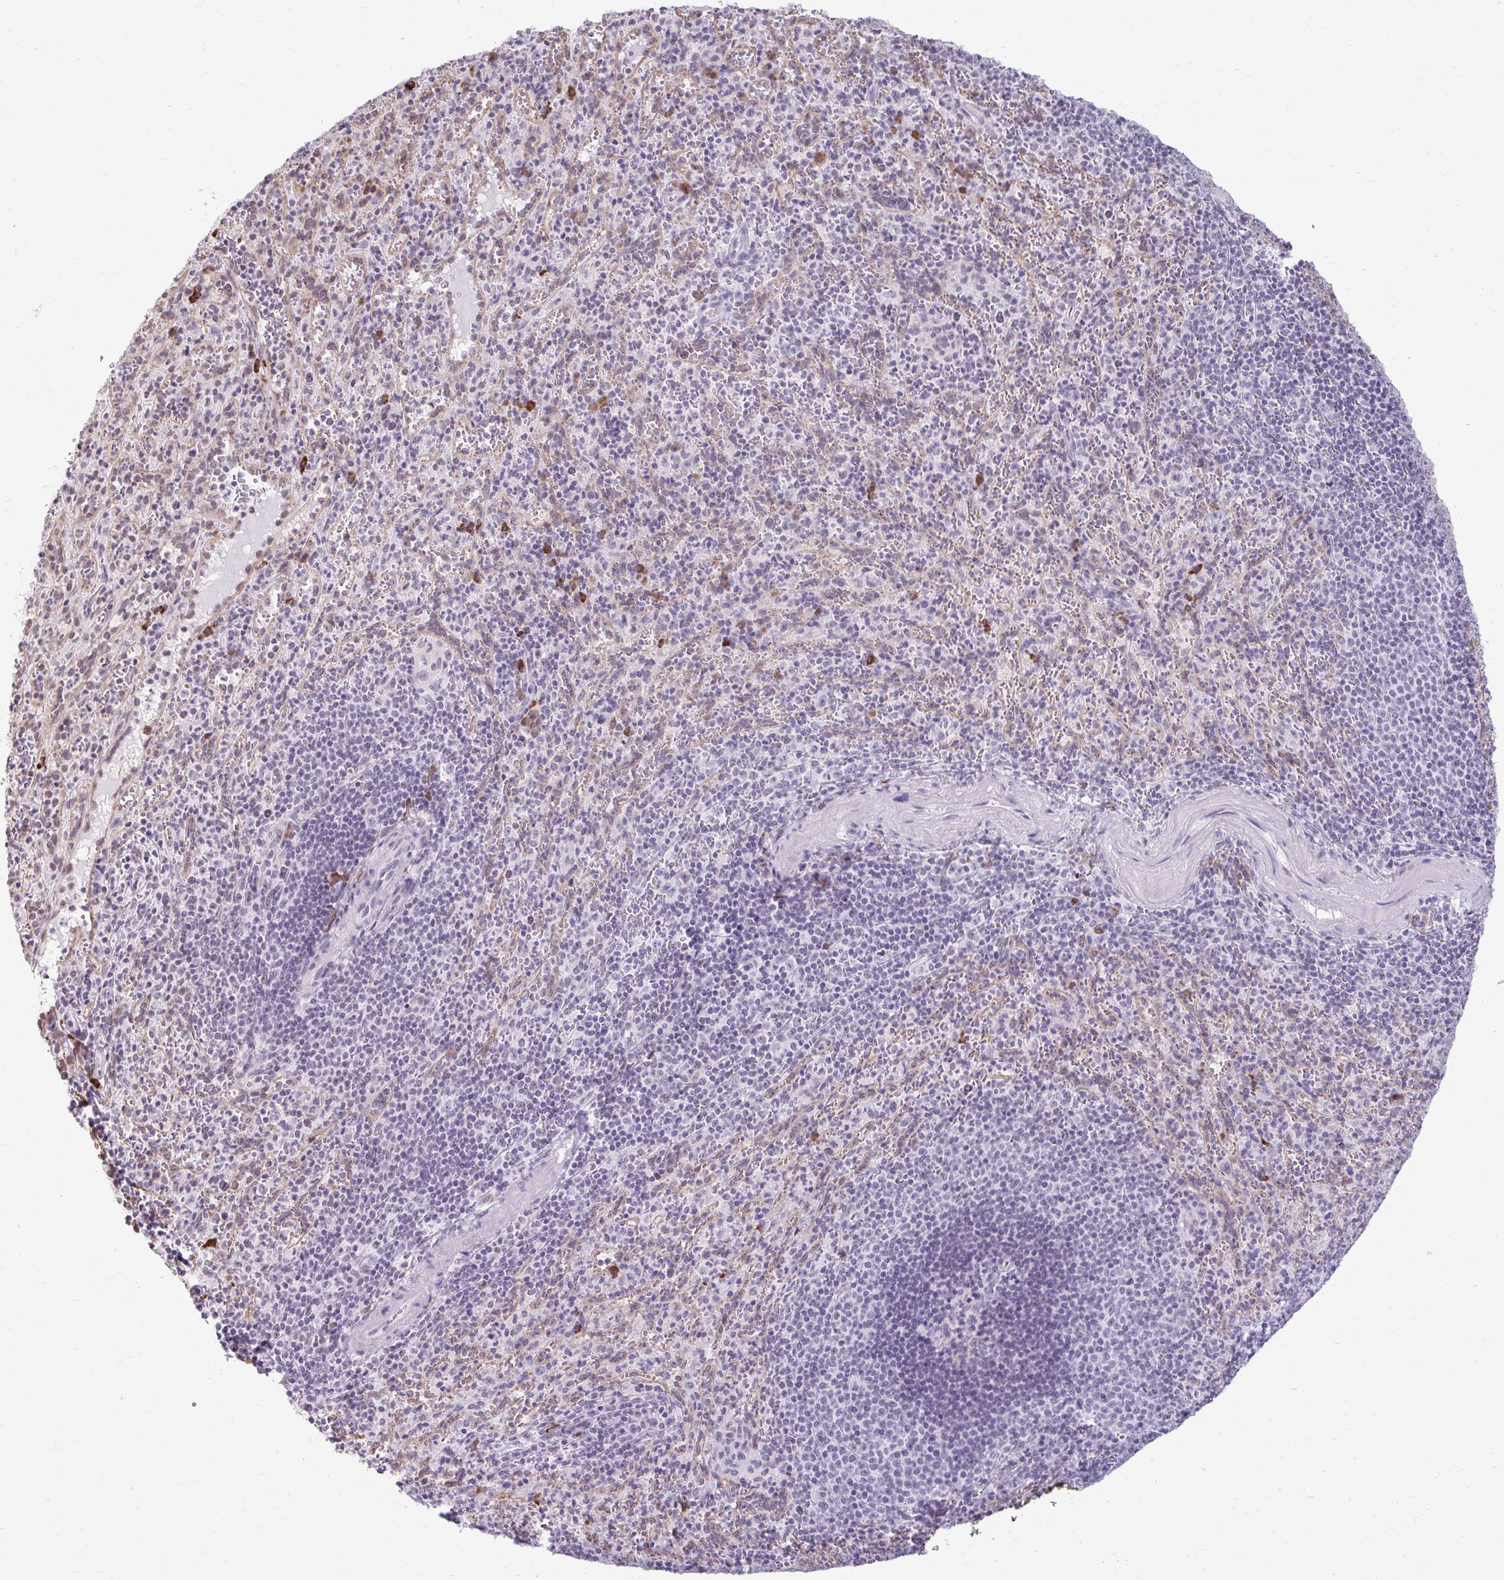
{"staining": {"intensity": "negative", "quantity": "none", "location": "none"}, "tissue": "spleen", "cell_type": "Cells in red pulp", "image_type": "normal", "snomed": [{"axis": "morphology", "description": "Normal tissue, NOS"}, {"axis": "topography", "description": "Spleen"}], "caption": "A histopathology image of spleen stained for a protein shows no brown staining in cells in red pulp. (Brightfield microscopy of DAB (3,3'-diaminobenzidine) IHC at high magnification).", "gene": "PROSER1", "patient": {"sex": "male", "age": 57}}